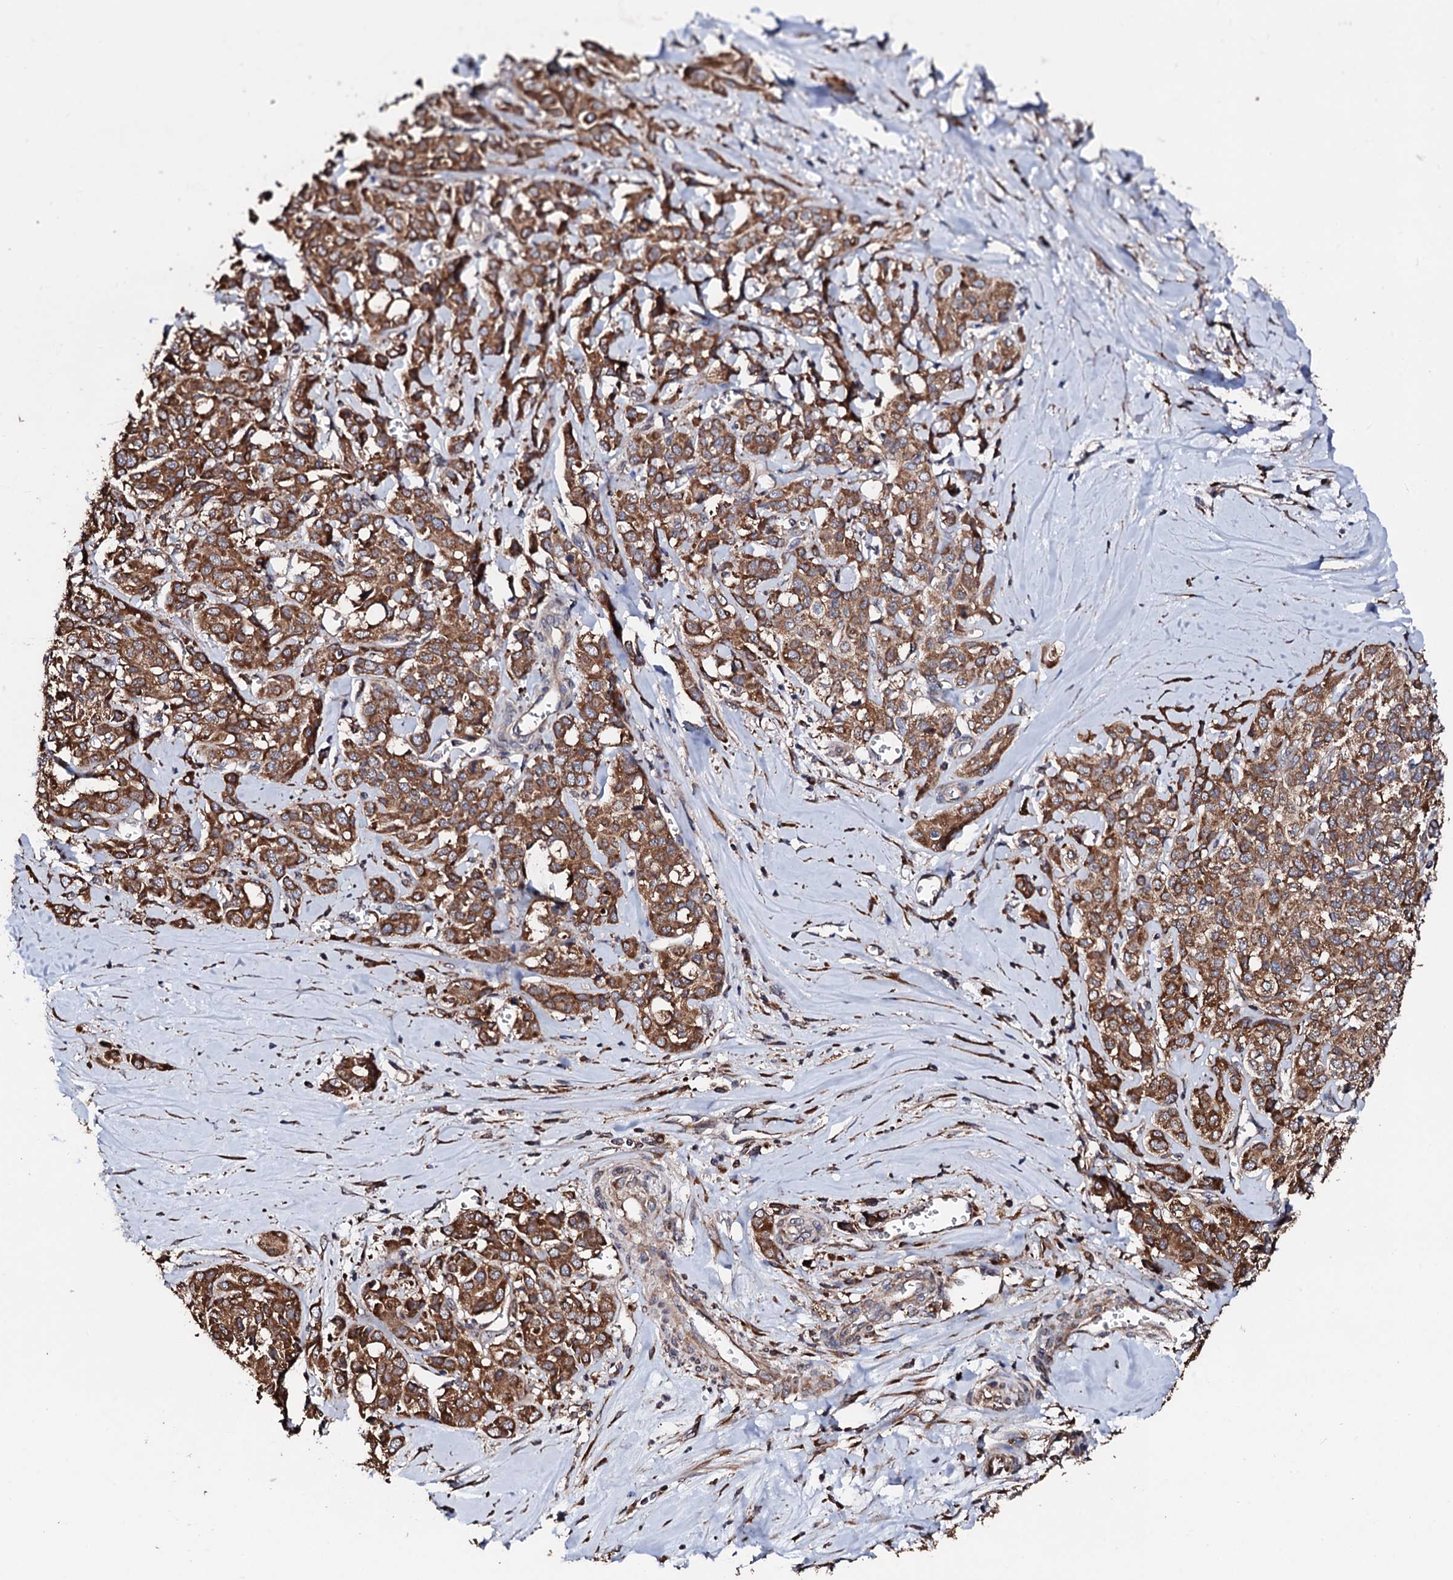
{"staining": {"intensity": "moderate", "quantity": ">75%", "location": "cytoplasmic/membranous"}, "tissue": "liver cancer", "cell_type": "Tumor cells", "image_type": "cancer", "snomed": [{"axis": "morphology", "description": "Cholangiocarcinoma"}, {"axis": "topography", "description": "Liver"}], "caption": "Liver cancer was stained to show a protein in brown. There is medium levels of moderate cytoplasmic/membranous expression in about >75% of tumor cells.", "gene": "CKAP5", "patient": {"sex": "female", "age": 77}}